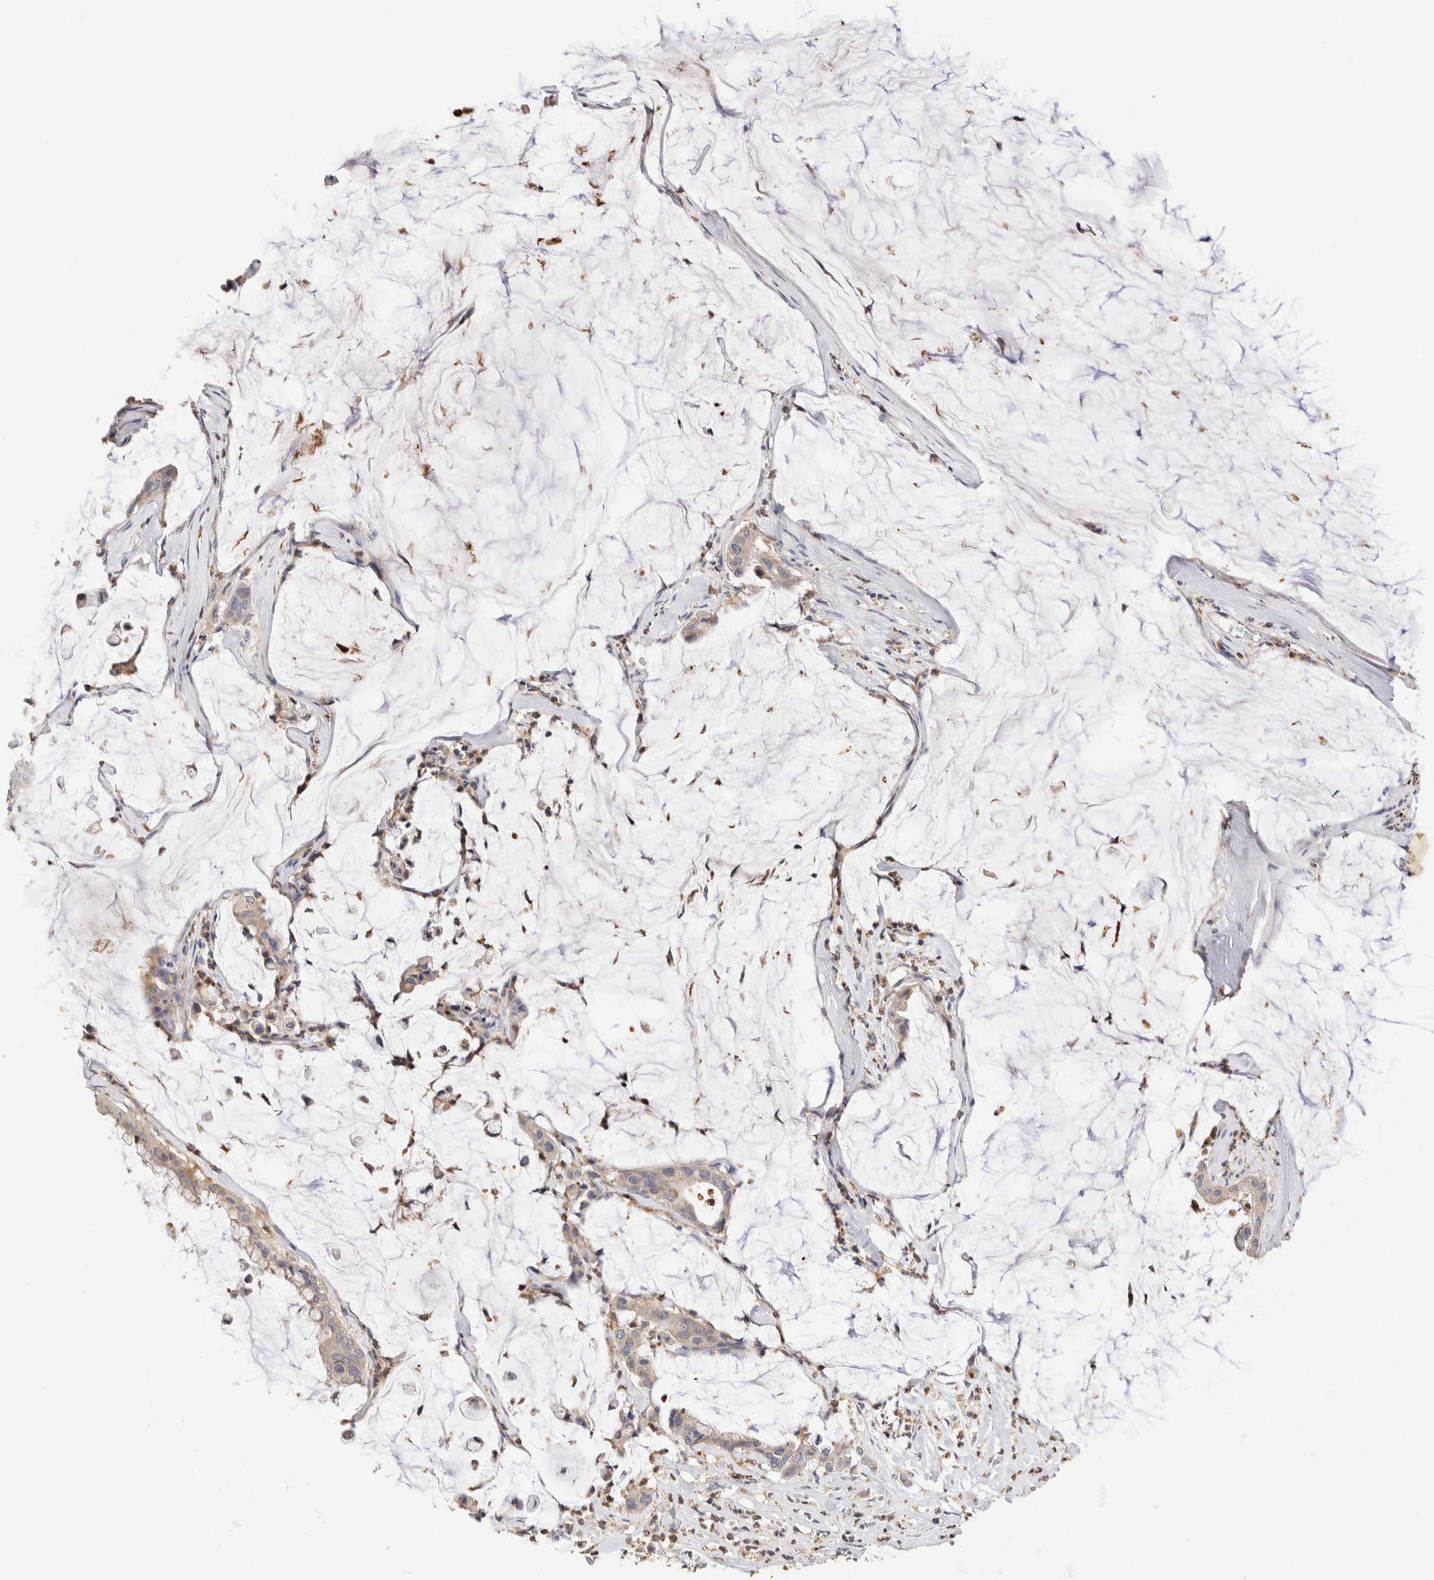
{"staining": {"intensity": "weak", "quantity": ">75%", "location": "cytoplasmic/membranous"}, "tissue": "pancreatic cancer", "cell_type": "Tumor cells", "image_type": "cancer", "snomed": [{"axis": "morphology", "description": "Adenocarcinoma, NOS"}, {"axis": "topography", "description": "Pancreas"}], "caption": "The immunohistochemical stain highlights weak cytoplasmic/membranous positivity in tumor cells of pancreatic adenocarcinoma tissue.", "gene": "NSMAF", "patient": {"sex": "male", "age": 41}}